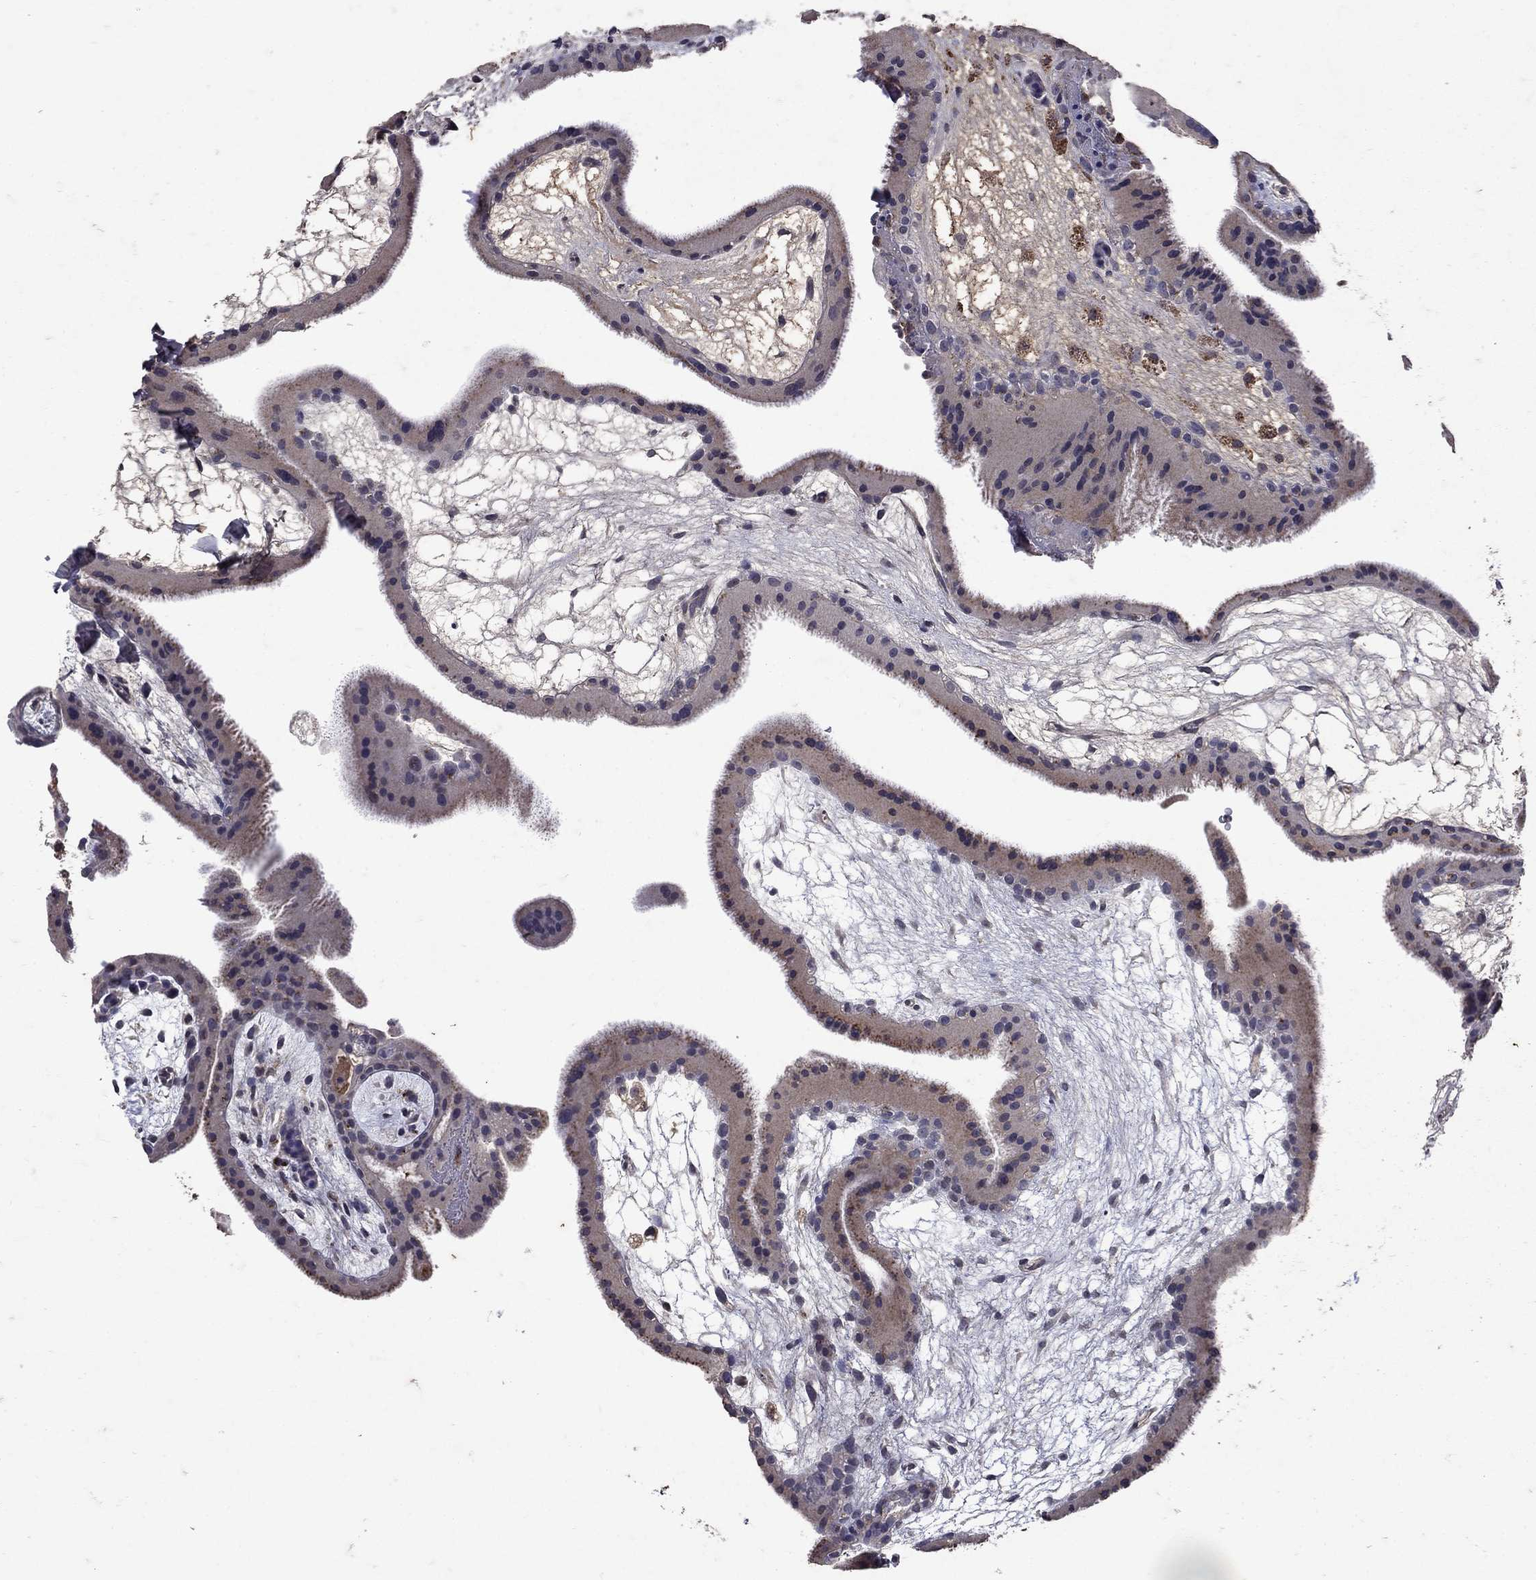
{"staining": {"intensity": "negative", "quantity": "none", "location": "none"}, "tissue": "placenta", "cell_type": "Decidual cells", "image_type": "normal", "snomed": [{"axis": "morphology", "description": "Normal tissue, NOS"}, {"axis": "topography", "description": "Placenta"}], "caption": "DAB (3,3'-diaminobenzidine) immunohistochemical staining of normal human placenta shows no significant staining in decidual cells. The staining is performed using DAB brown chromogen with nuclei counter-stained in using hematoxylin.", "gene": "NPC2", "patient": {"sex": "female", "age": 19}}